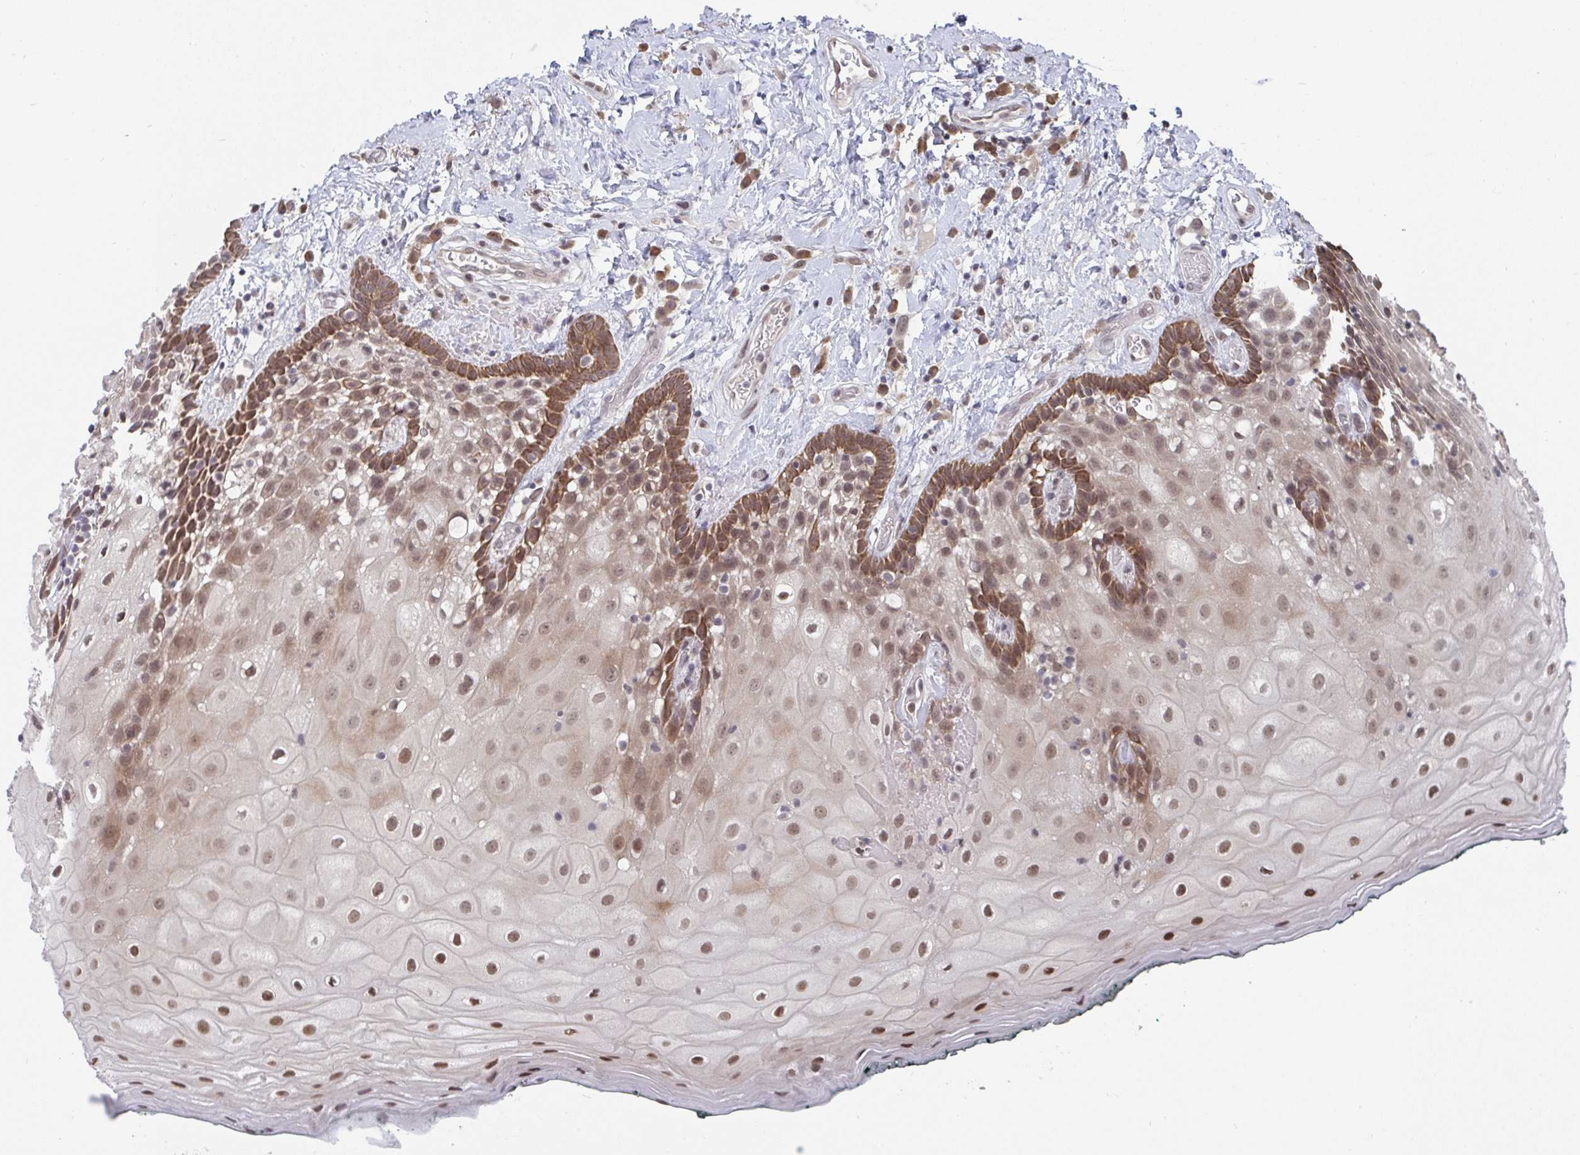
{"staining": {"intensity": "moderate", "quantity": ">75%", "location": "cytoplasmic/membranous,nuclear"}, "tissue": "oral mucosa", "cell_type": "Squamous epithelial cells", "image_type": "normal", "snomed": [{"axis": "morphology", "description": "Normal tissue, NOS"}, {"axis": "morphology", "description": "Squamous cell carcinoma, NOS"}, {"axis": "topography", "description": "Oral tissue"}, {"axis": "topography", "description": "Head-Neck"}], "caption": "Immunohistochemistry of unremarkable human oral mucosa shows medium levels of moderate cytoplasmic/membranous,nuclear staining in about >75% of squamous epithelial cells.", "gene": "JMJD1C", "patient": {"sex": "male", "age": 64}}